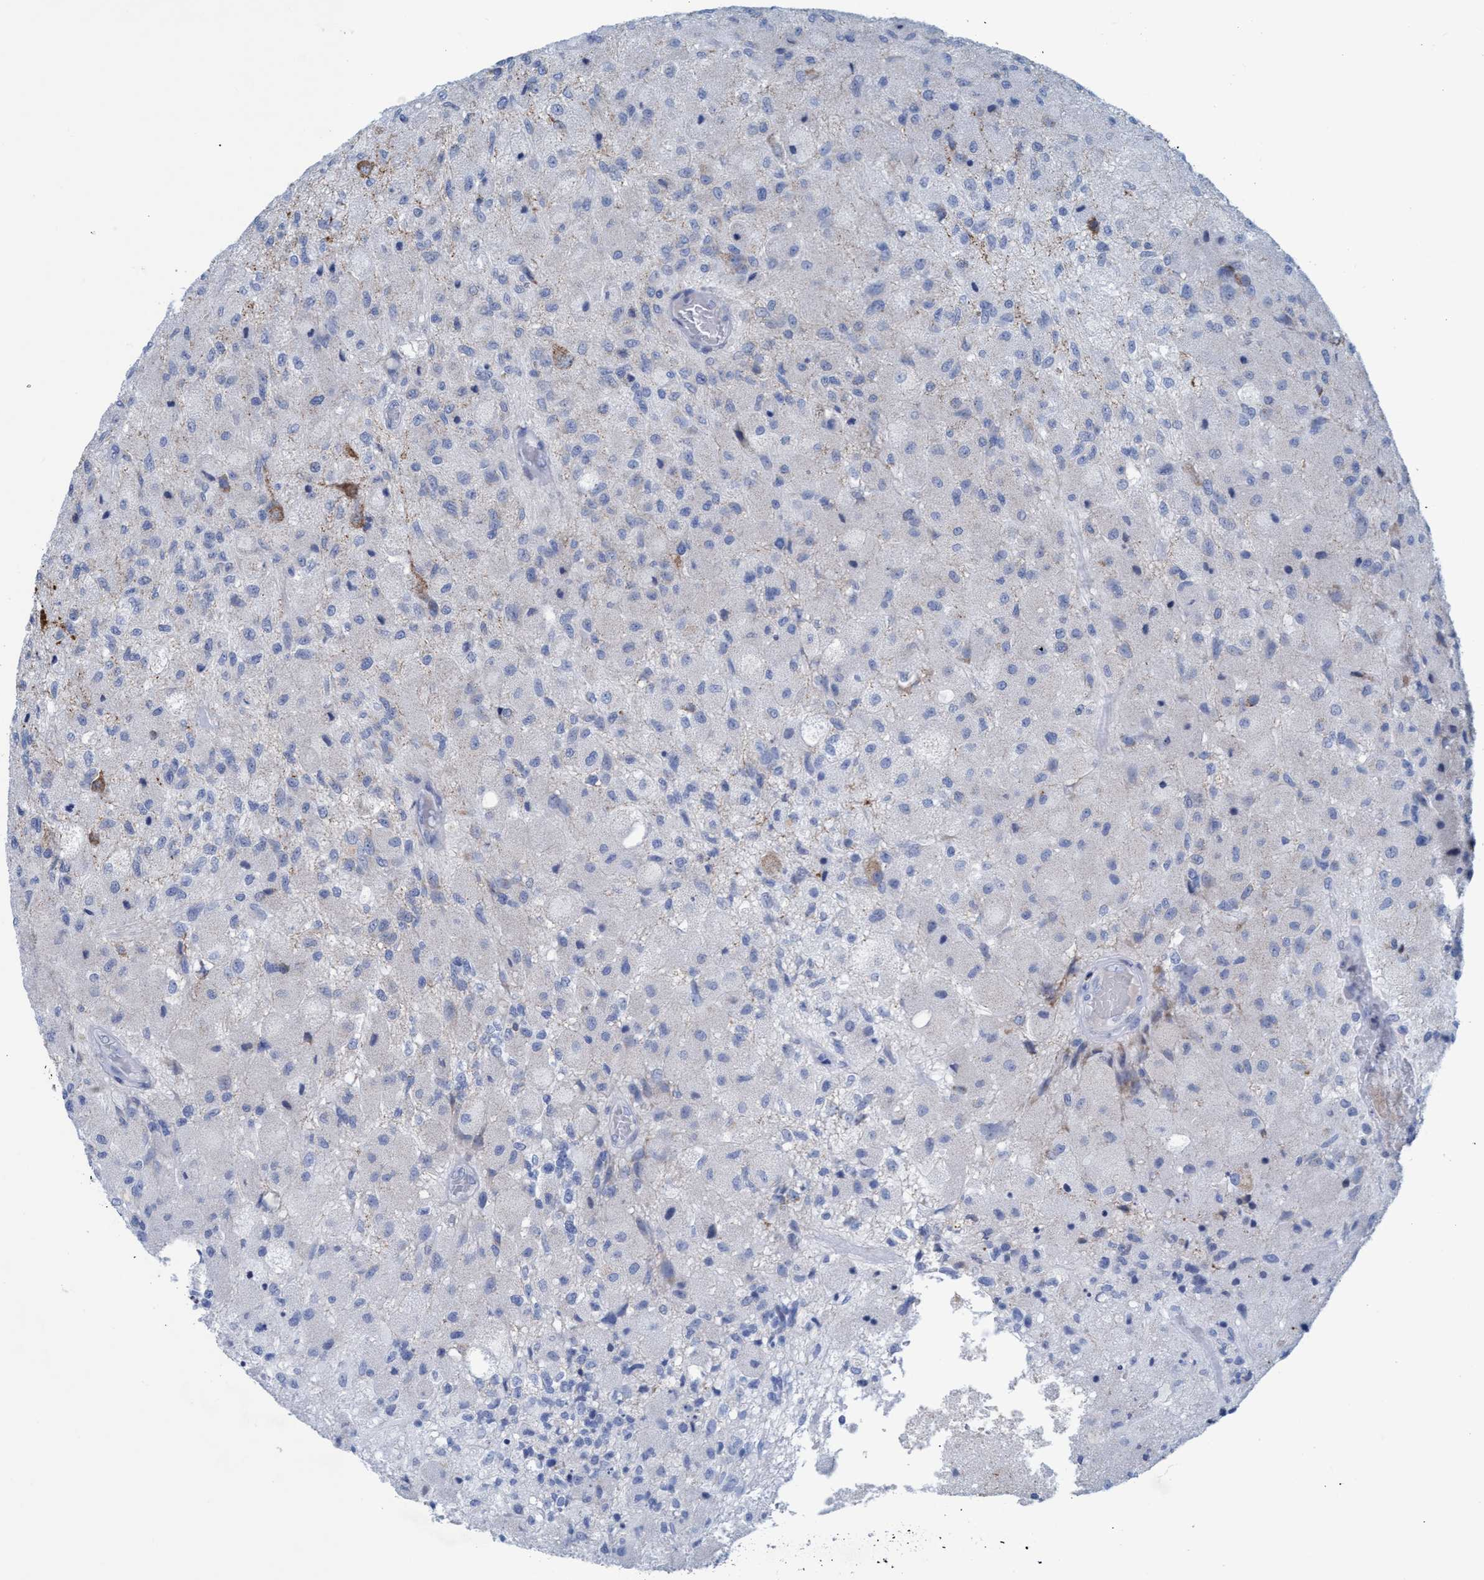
{"staining": {"intensity": "negative", "quantity": "none", "location": "none"}, "tissue": "glioma", "cell_type": "Tumor cells", "image_type": "cancer", "snomed": [{"axis": "morphology", "description": "Normal tissue, NOS"}, {"axis": "morphology", "description": "Glioma, malignant, High grade"}, {"axis": "topography", "description": "Cerebral cortex"}], "caption": "Tumor cells show no significant staining in malignant high-grade glioma. (DAB immunohistochemistry with hematoxylin counter stain).", "gene": "GGA3", "patient": {"sex": "male", "age": 77}}